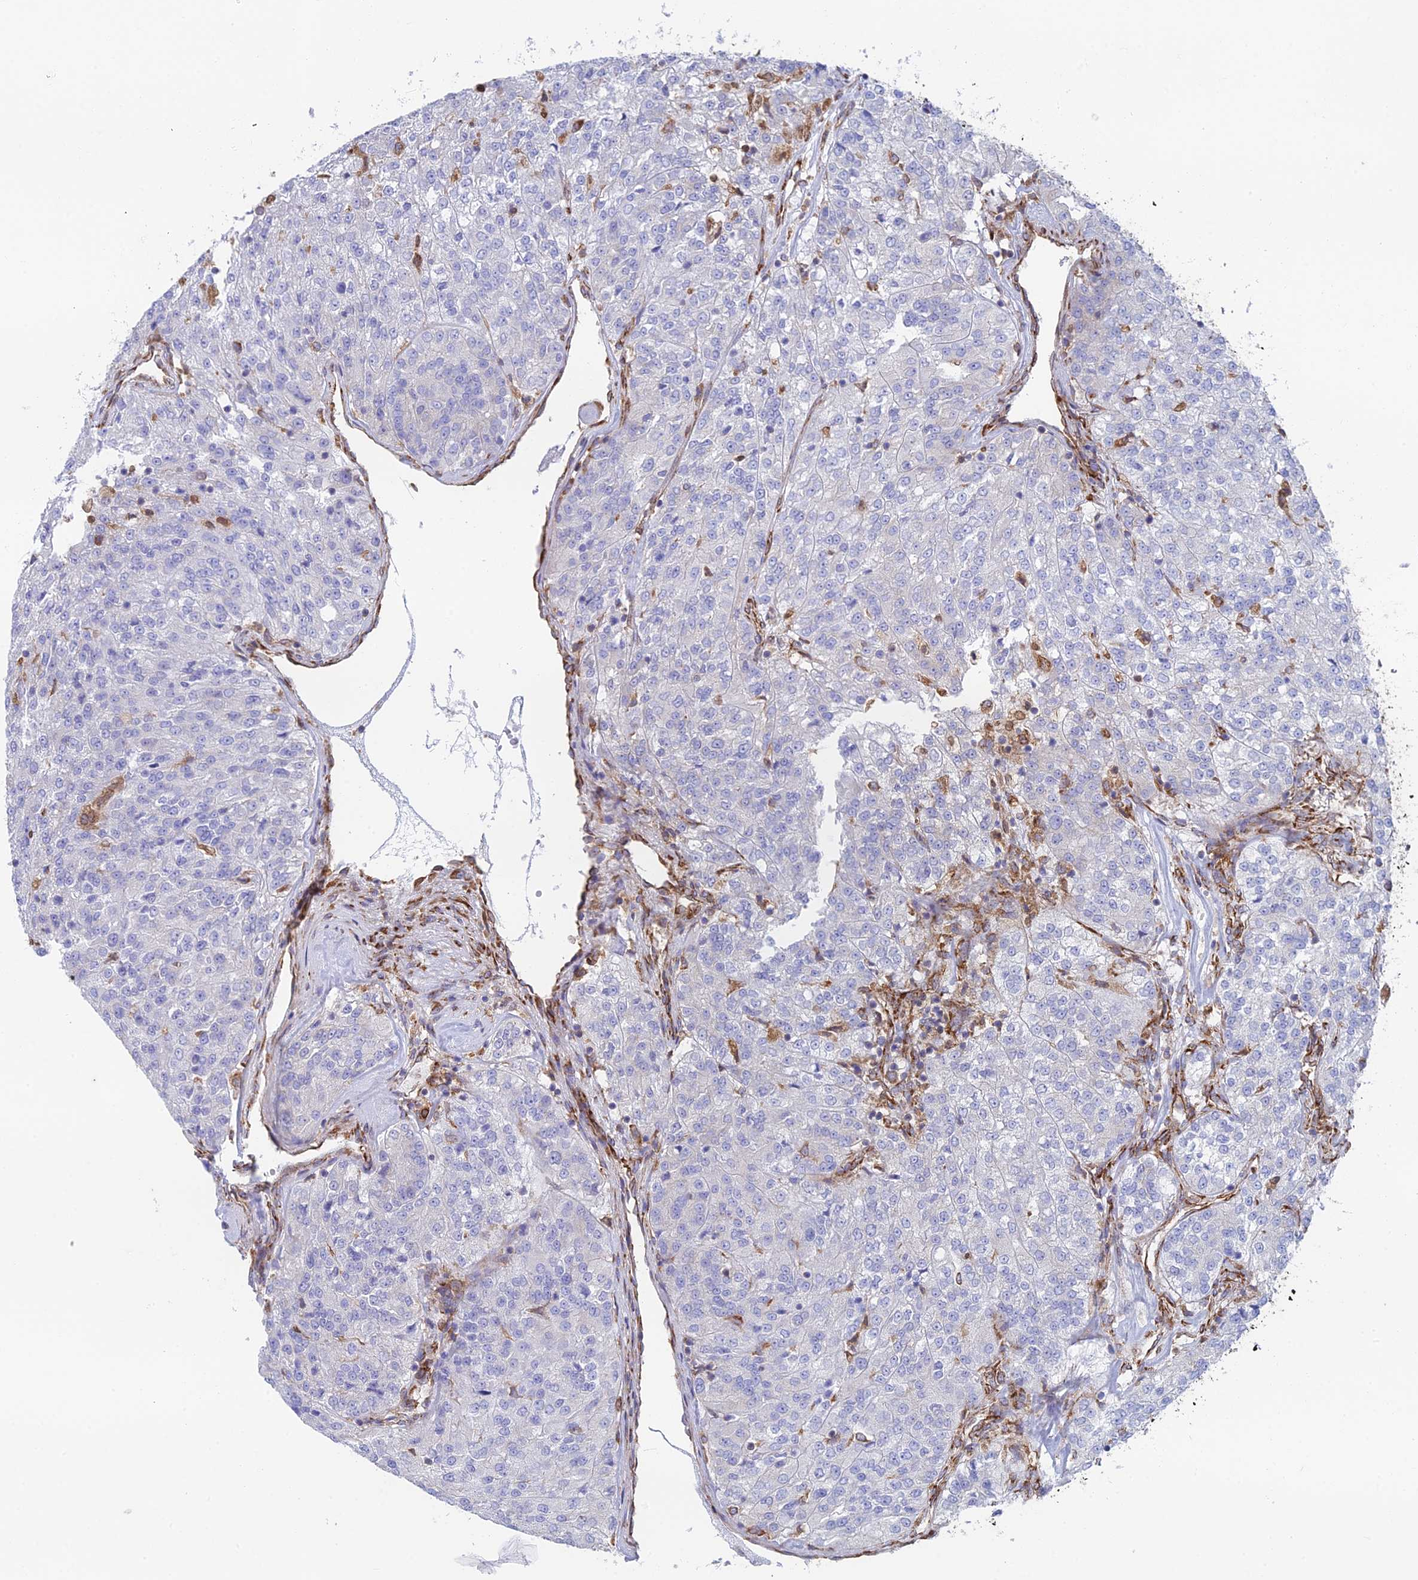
{"staining": {"intensity": "negative", "quantity": "none", "location": "none"}, "tissue": "renal cancer", "cell_type": "Tumor cells", "image_type": "cancer", "snomed": [{"axis": "morphology", "description": "Adenocarcinoma, NOS"}, {"axis": "topography", "description": "Kidney"}], "caption": "DAB (3,3'-diaminobenzidine) immunohistochemical staining of human renal cancer (adenocarcinoma) reveals no significant expression in tumor cells.", "gene": "CCDC69", "patient": {"sex": "female", "age": 63}}